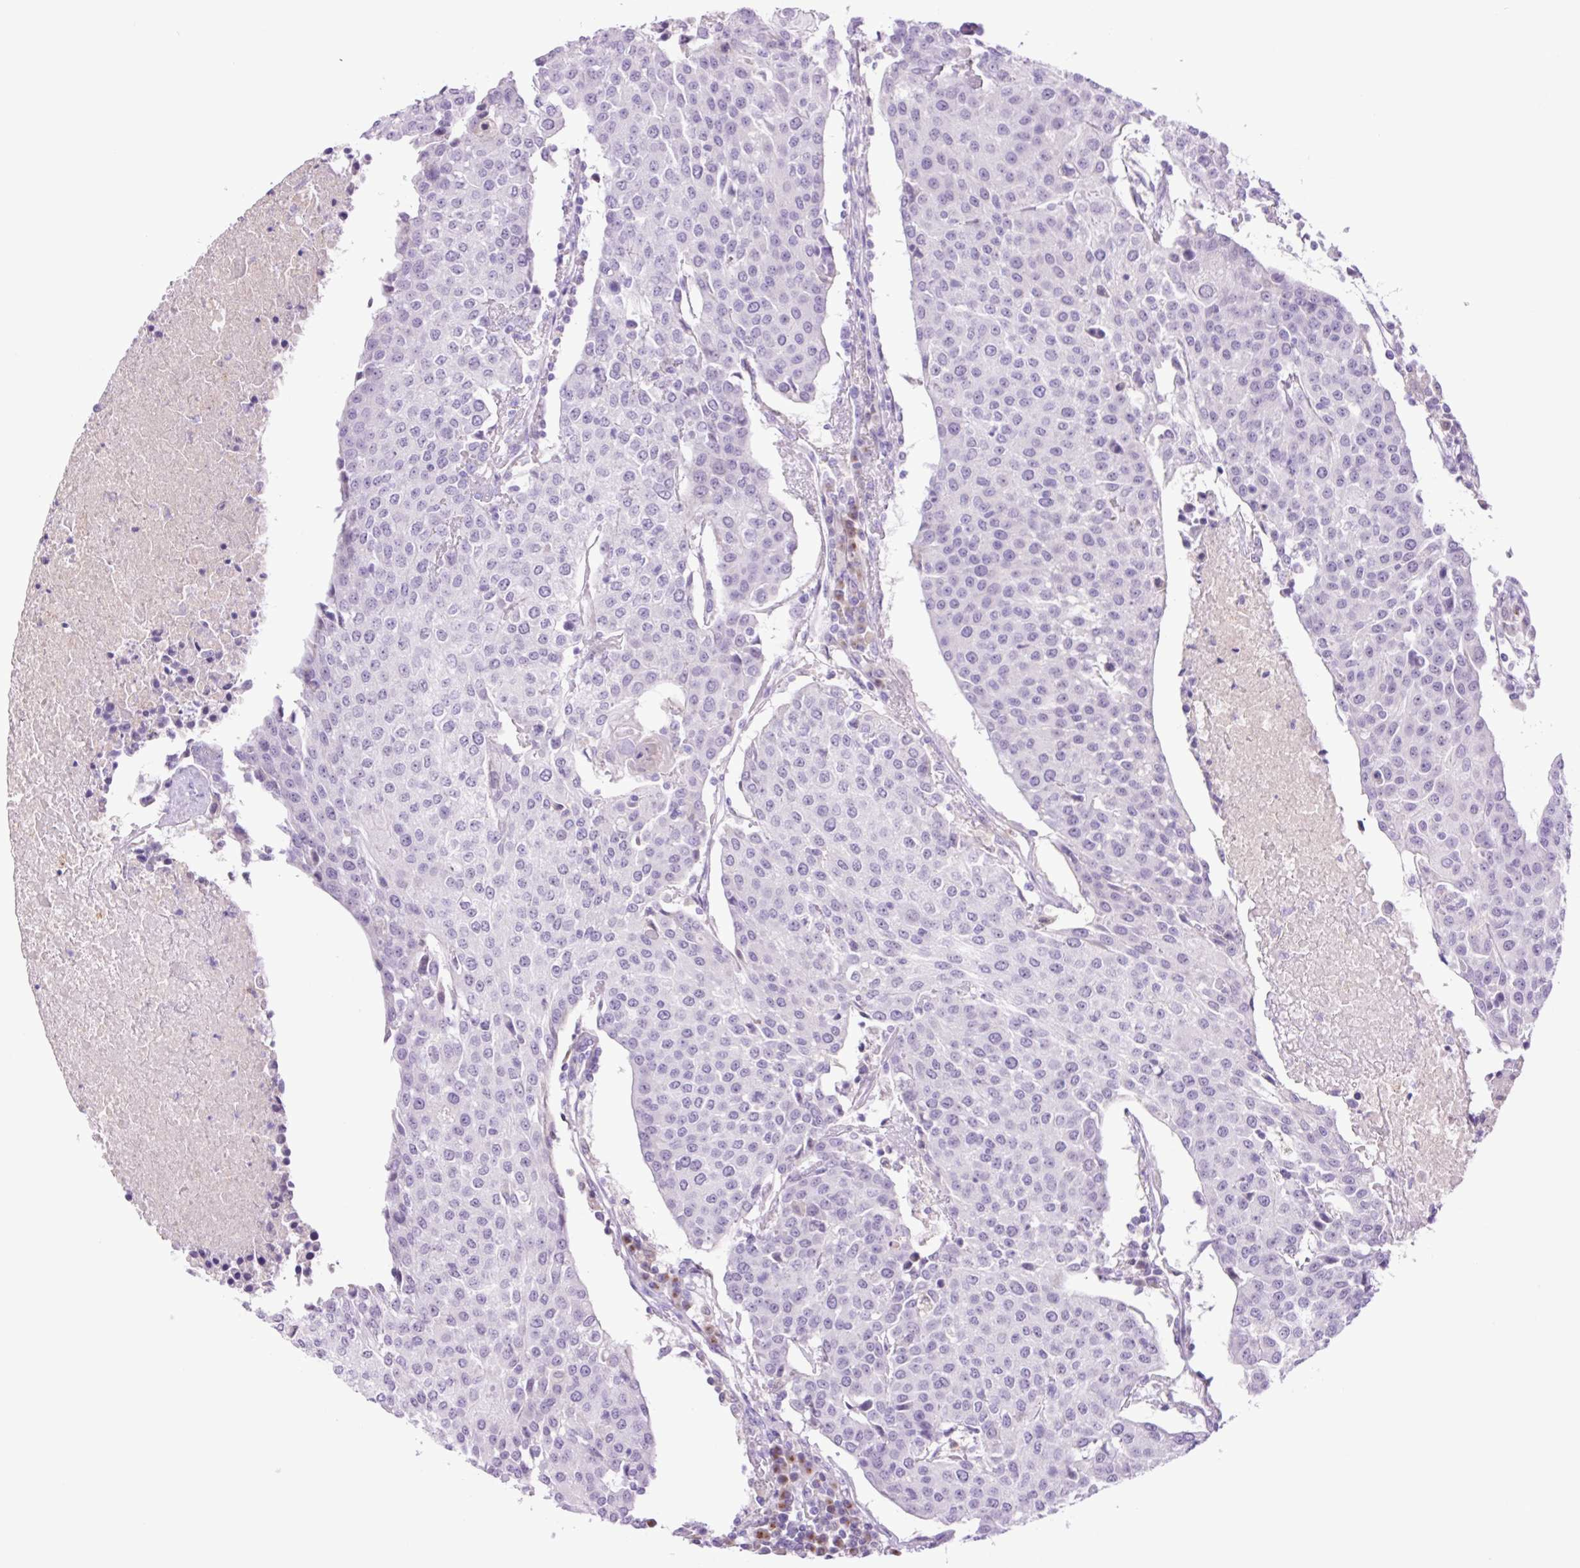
{"staining": {"intensity": "negative", "quantity": "none", "location": "none"}, "tissue": "urothelial cancer", "cell_type": "Tumor cells", "image_type": "cancer", "snomed": [{"axis": "morphology", "description": "Urothelial carcinoma, High grade"}, {"axis": "topography", "description": "Urinary bladder"}], "caption": "Photomicrograph shows no protein positivity in tumor cells of urothelial cancer tissue.", "gene": "MFSD3", "patient": {"sex": "female", "age": 85}}